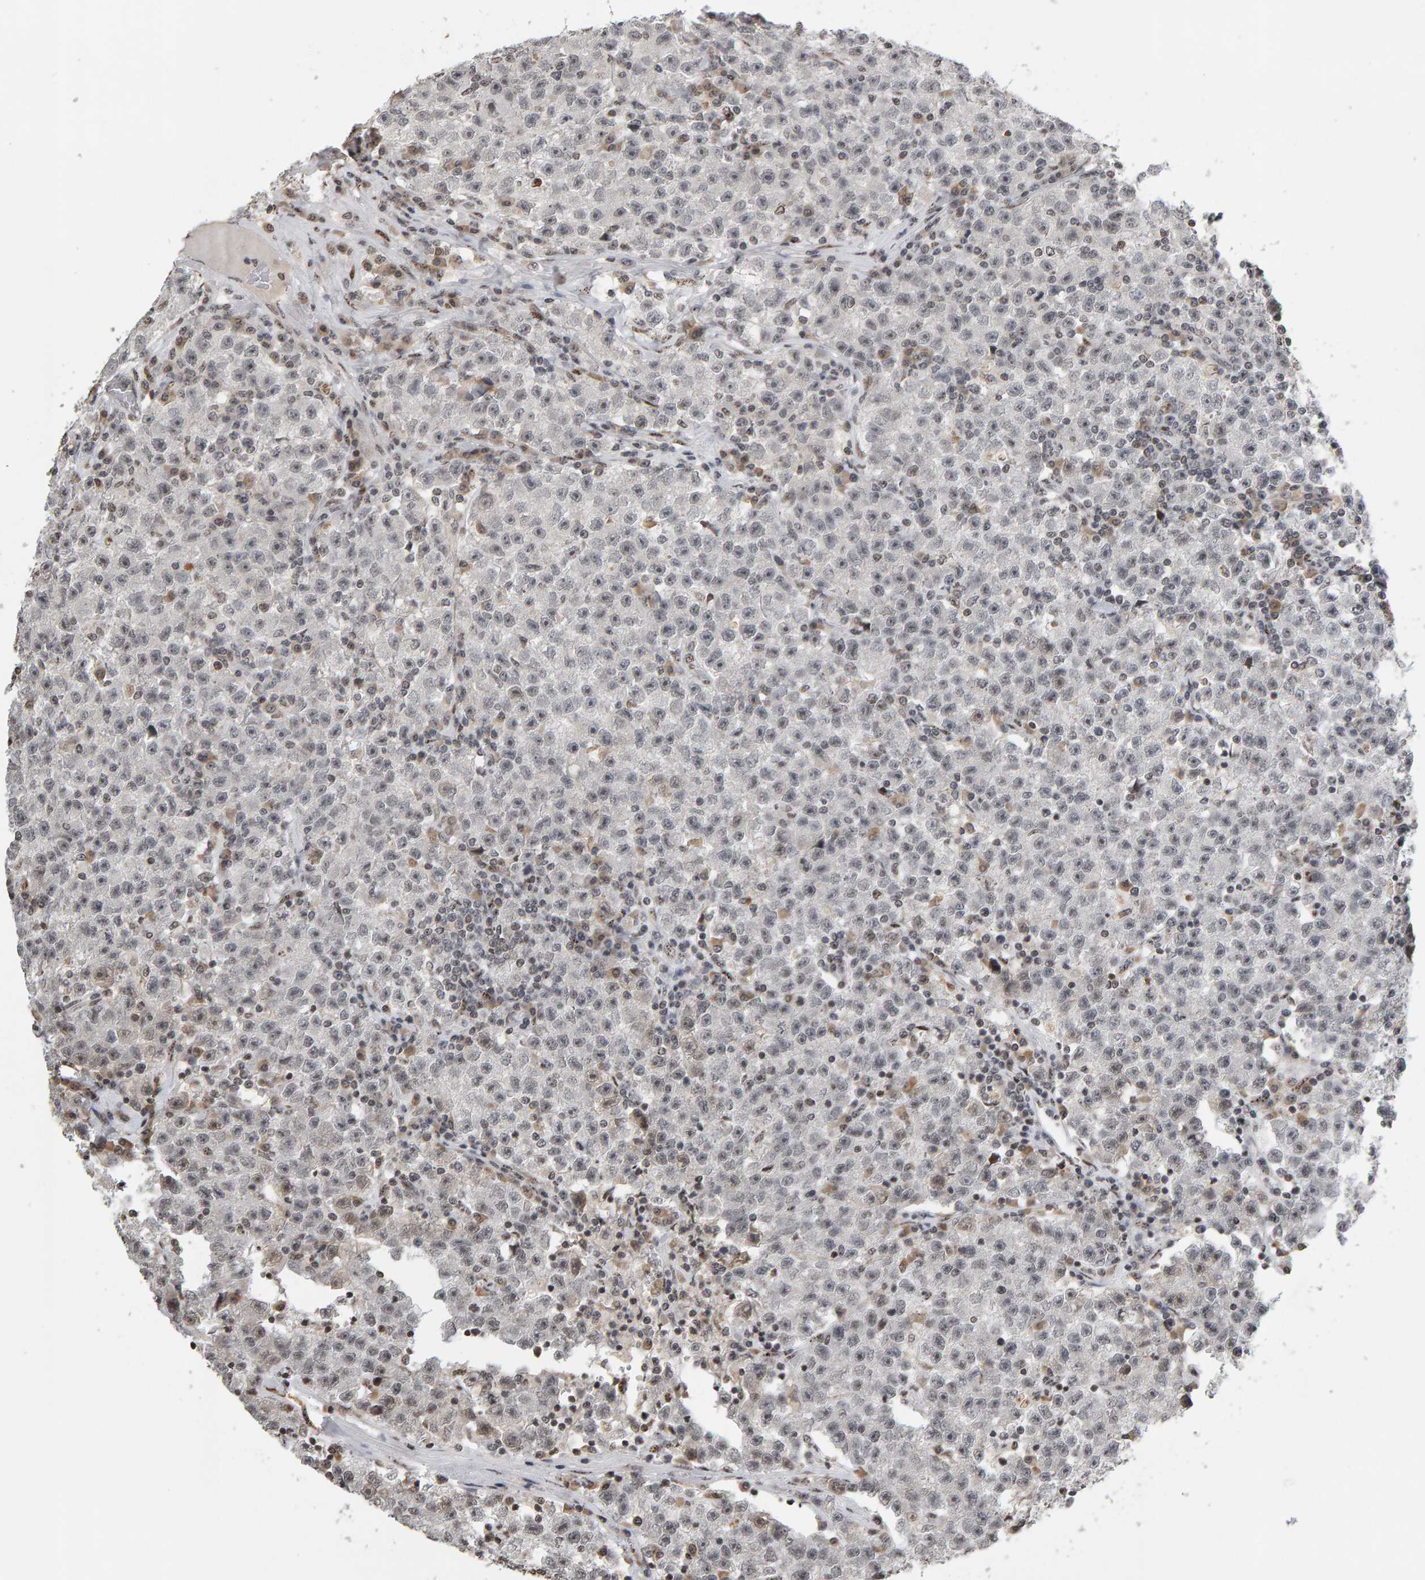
{"staining": {"intensity": "weak", "quantity": "<25%", "location": "nuclear"}, "tissue": "testis cancer", "cell_type": "Tumor cells", "image_type": "cancer", "snomed": [{"axis": "morphology", "description": "Seminoma, NOS"}, {"axis": "topography", "description": "Testis"}], "caption": "There is no significant positivity in tumor cells of testis cancer.", "gene": "TRAM1", "patient": {"sex": "male", "age": 22}}